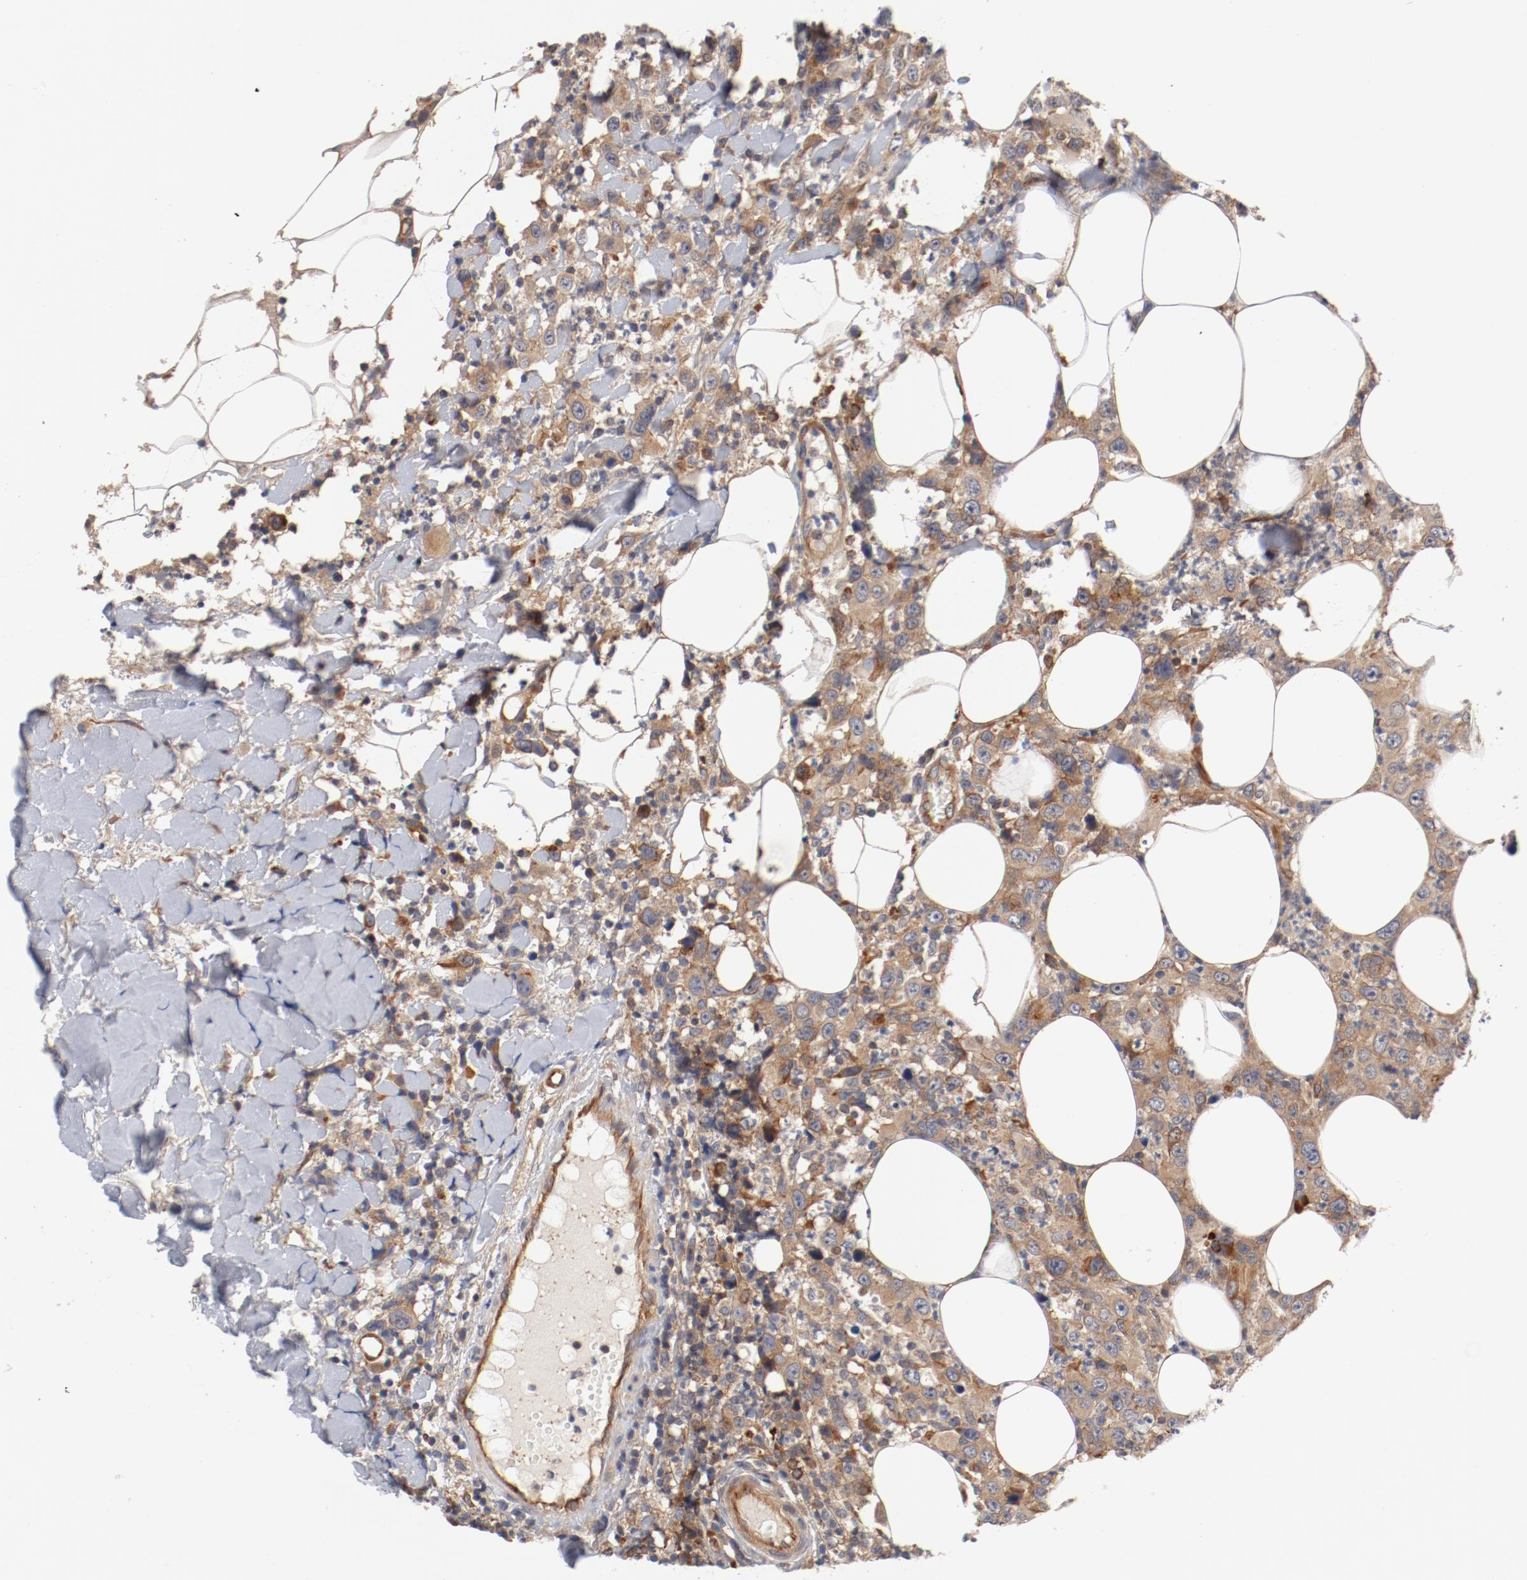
{"staining": {"intensity": "moderate", "quantity": ">75%", "location": "cytoplasmic/membranous"}, "tissue": "thyroid cancer", "cell_type": "Tumor cells", "image_type": "cancer", "snomed": [{"axis": "morphology", "description": "Carcinoma, NOS"}, {"axis": "topography", "description": "Thyroid gland"}], "caption": "Moderate cytoplasmic/membranous protein staining is seen in about >75% of tumor cells in thyroid carcinoma.", "gene": "PITPNM2", "patient": {"sex": "female", "age": 77}}